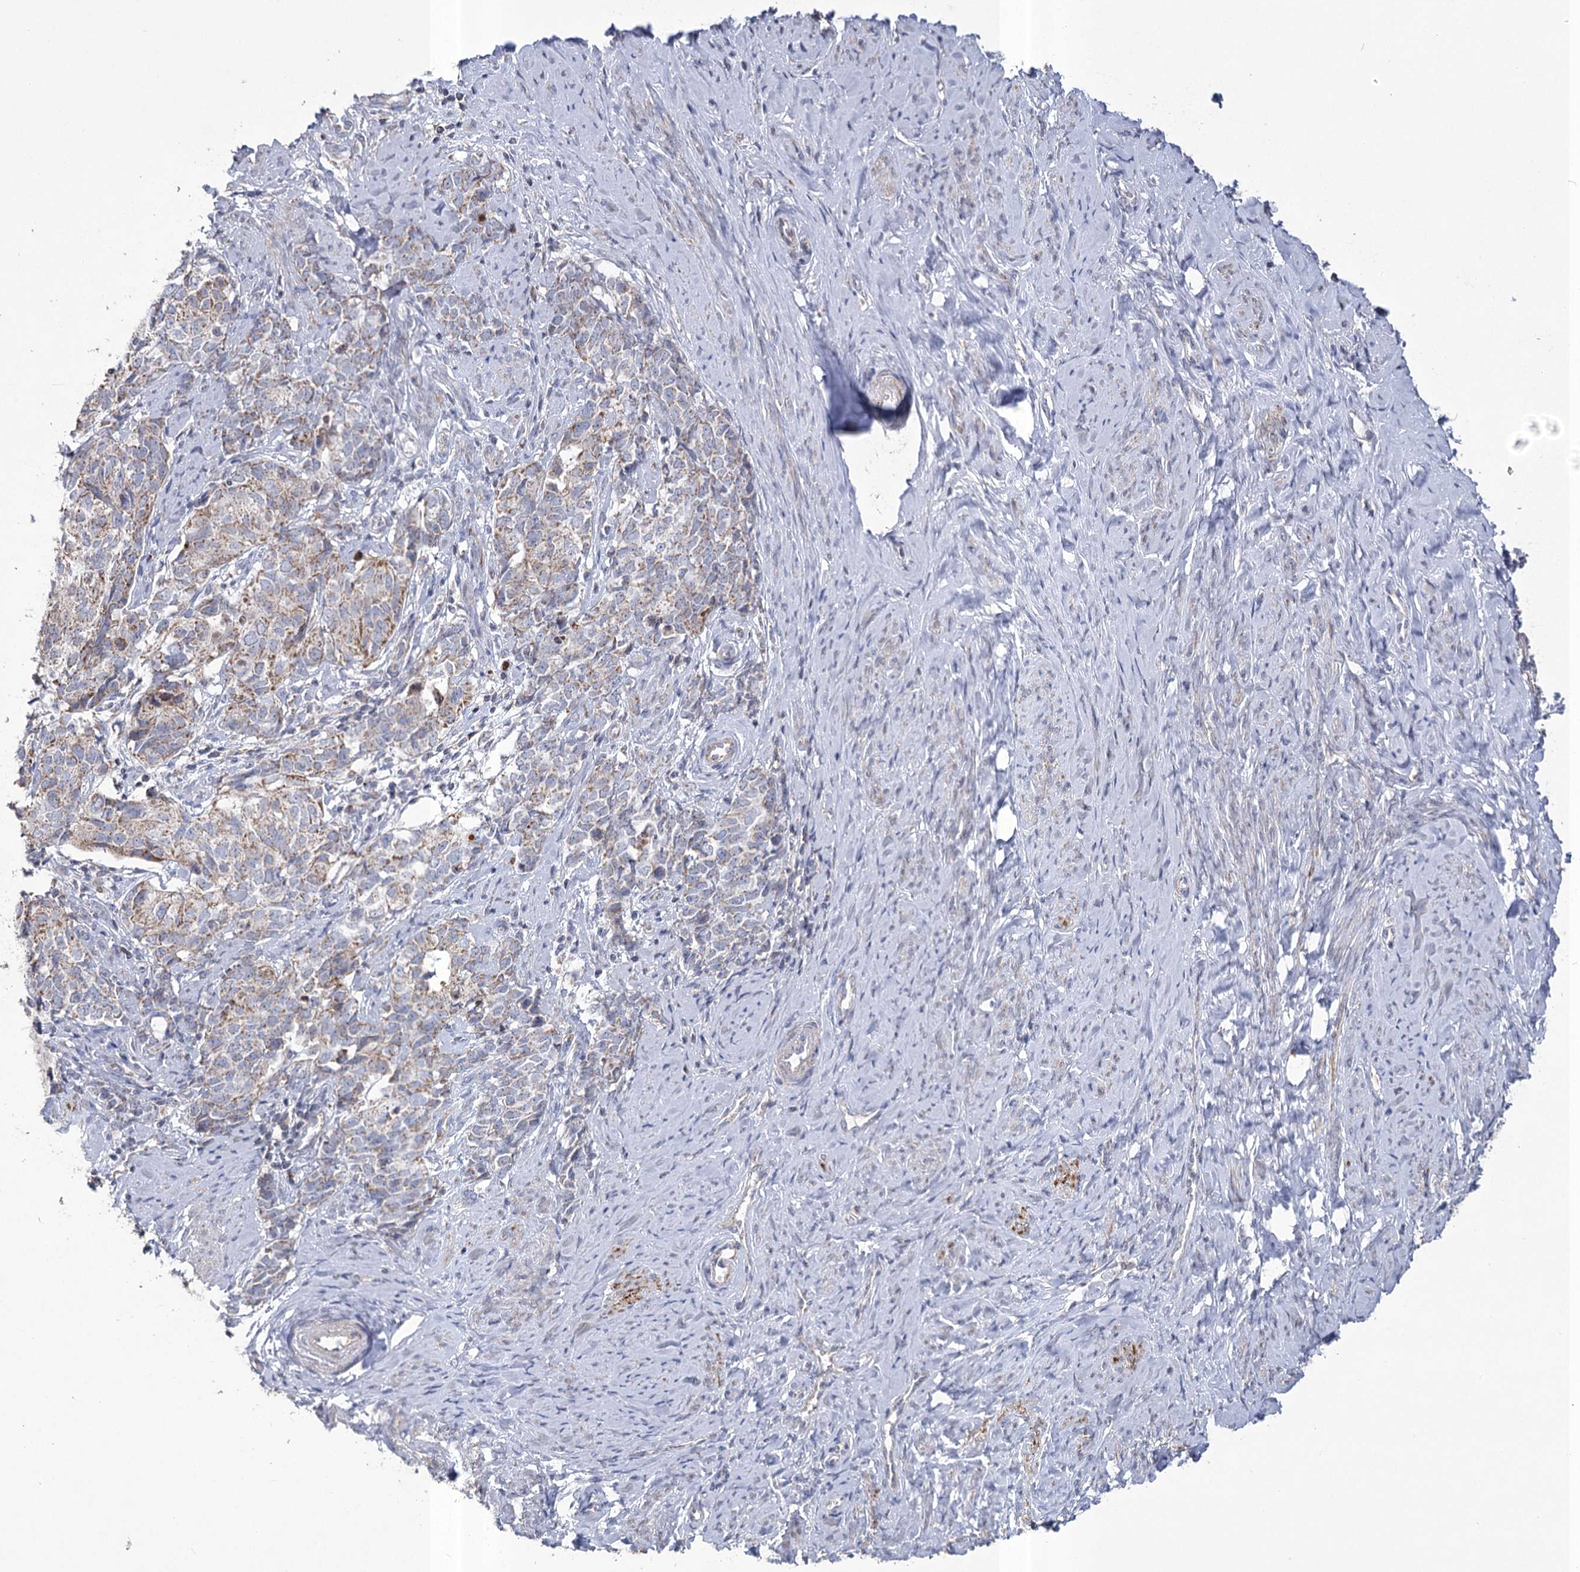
{"staining": {"intensity": "weak", "quantity": "25%-75%", "location": "cytoplasmic/membranous"}, "tissue": "cervical cancer", "cell_type": "Tumor cells", "image_type": "cancer", "snomed": [{"axis": "morphology", "description": "Squamous cell carcinoma, NOS"}, {"axis": "topography", "description": "Cervix"}], "caption": "The micrograph demonstrates immunohistochemical staining of cervical cancer. There is weak cytoplasmic/membranous expression is identified in approximately 25%-75% of tumor cells.", "gene": "PDHB", "patient": {"sex": "female", "age": 63}}